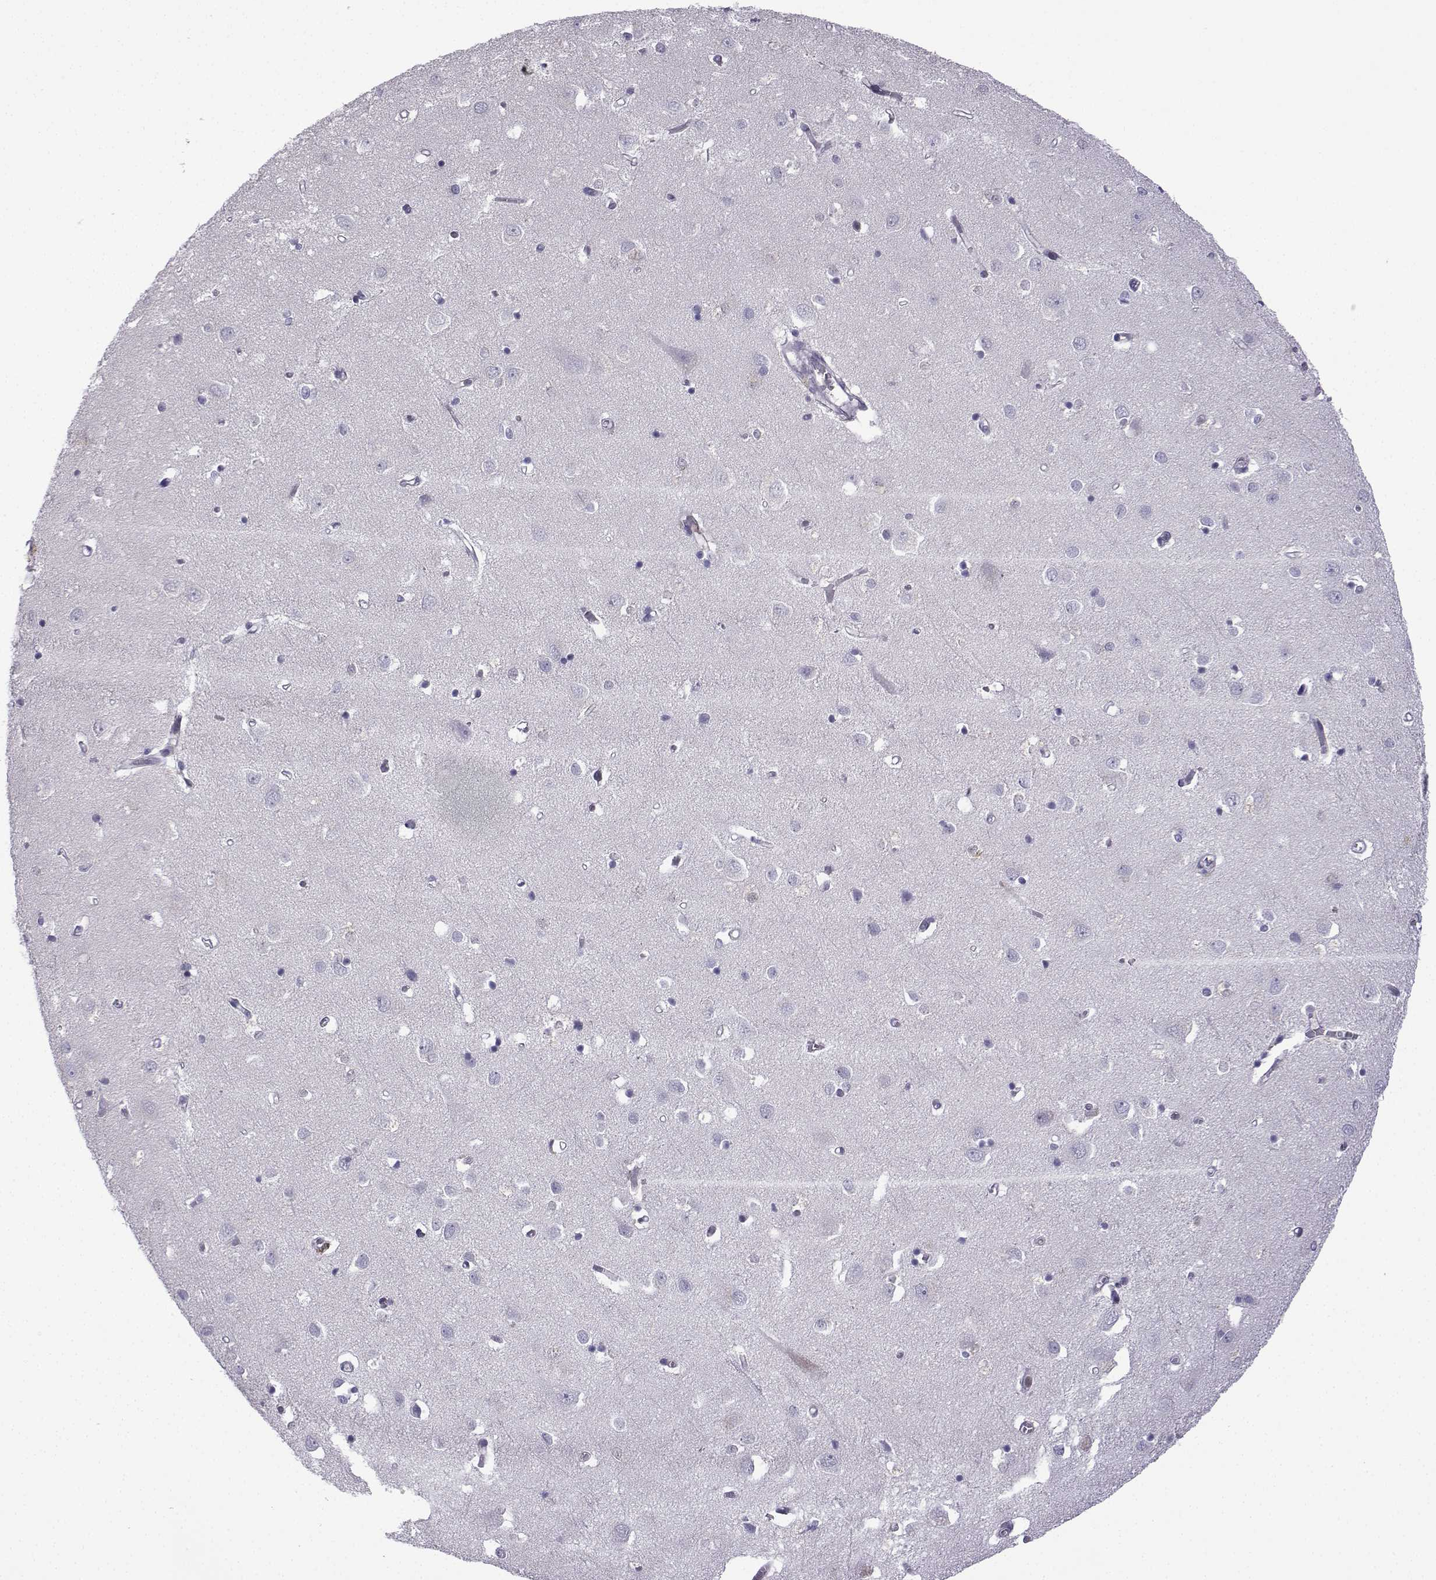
{"staining": {"intensity": "negative", "quantity": "none", "location": "none"}, "tissue": "cerebral cortex", "cell_type": "Endothelial cells", "image_type": "normal", "snomed": [{"axis": "morphology", "description": "Normal tissue, NOS"}, {"axis": "topography", "description": "Cerebral cortex"}], "caption": "Immunohistochemical staining of benign cerebral cortex exhibits no significant expression in endothelial cells.", "gene": "INCENP", "patient": {"sex": "male", "age": 70}}